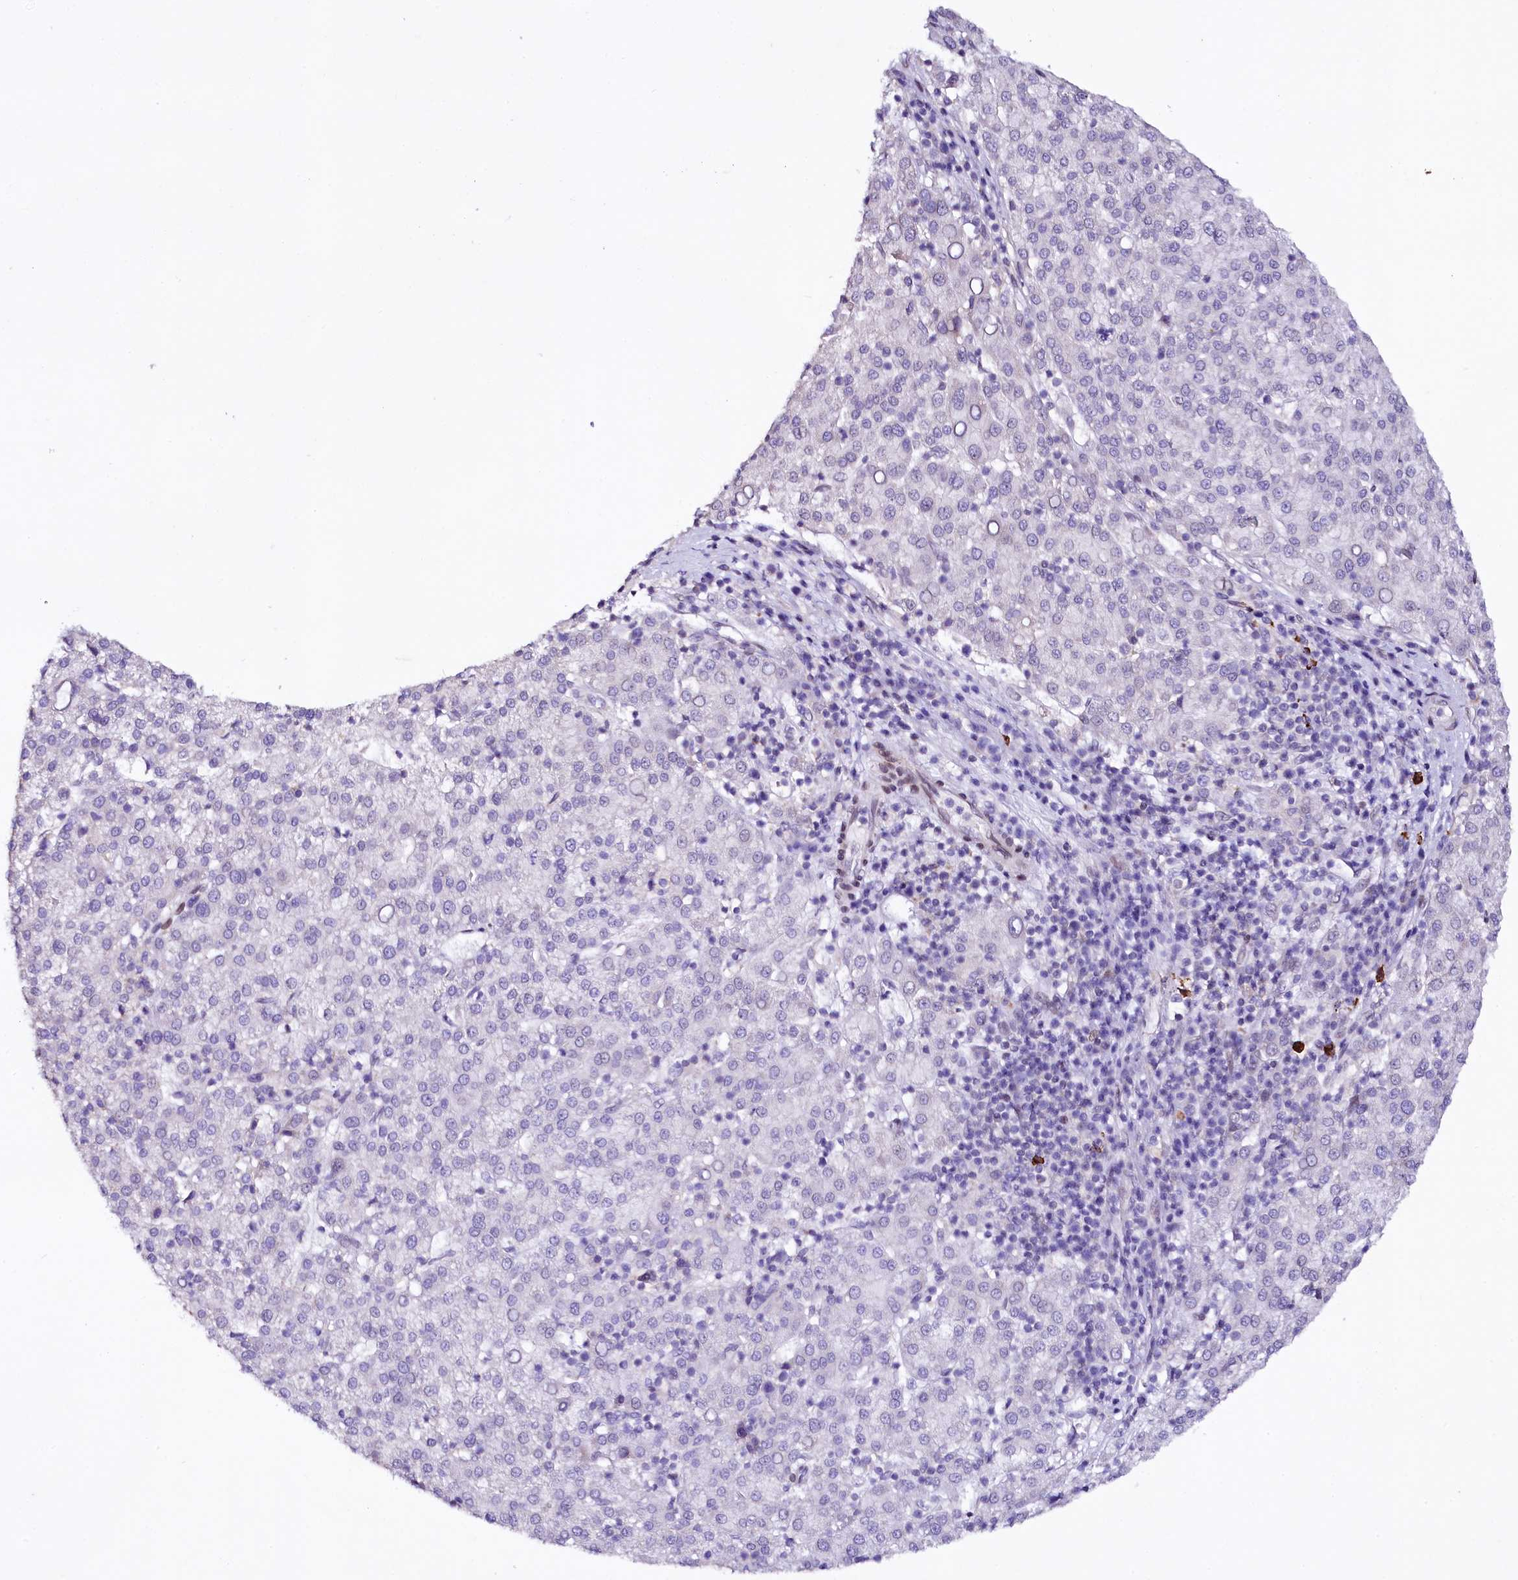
{"staining": {"intensity": "negative", "quantity": "none", "location": "none"}, "tissue": "liver cancer", "cell_type": "Tumor cells", "image_type": "cancer", "snomed": [{"axis": "morphology", "description": "Carcinoma, Hepatocellular, NOS"}, {"axis": "topography", "description": "Liver"}], "caption": "Liver cancer was stained to show a protein in brown. There is no significant staining in tumor cells. (Stains: DAB immunohistochemistry with hematoxylin counter stain, Microscopy: brightfield microscopy at high magnification).", "gene": "ZNF226", "patient": {"sex": "female", "age": 58}}